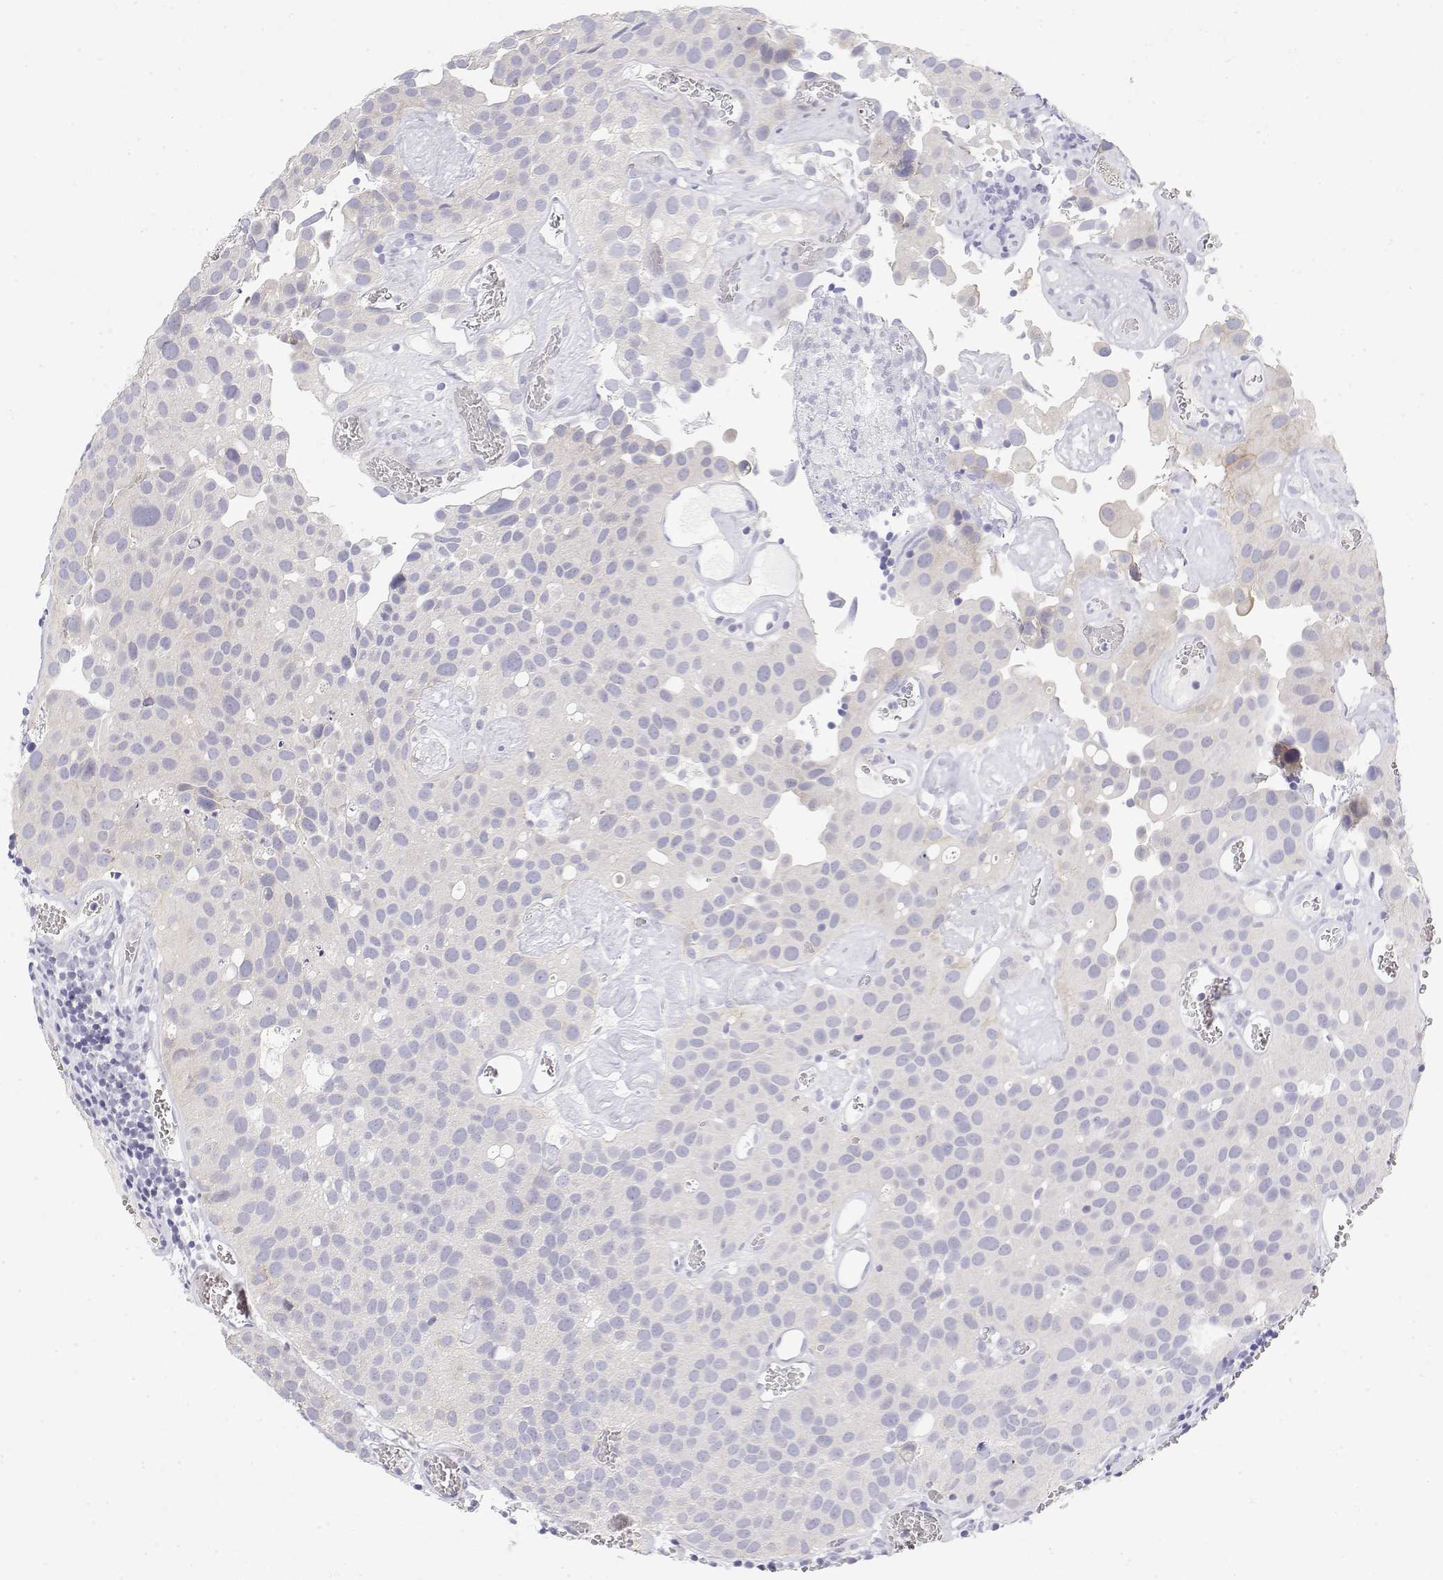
{"staining": {"intensity": "negative", "quantity": "none", "location": "none"}, "tissue": "urothelial cancer", "cell_type": "Tumor cells", "image_type": "cancer", "snomed": [{"axis": "morphology", "description": "Urothelial carcinoma, Low grade"}, {"axis": "topography", "description": "Urinary bladder"}], "caption": "A micrograph of human low-grade urothelial carcinoma is negative for staining in tumor cells. The staining was performed using DAB (3,3'-diaminobenzidine) to visualize the protein expression in brown, while the nuclei were stained in blue with hematoxylin (Magnification: 20x).", "gene": "MISP", "patient": {"sex": "female", "age": 69}}